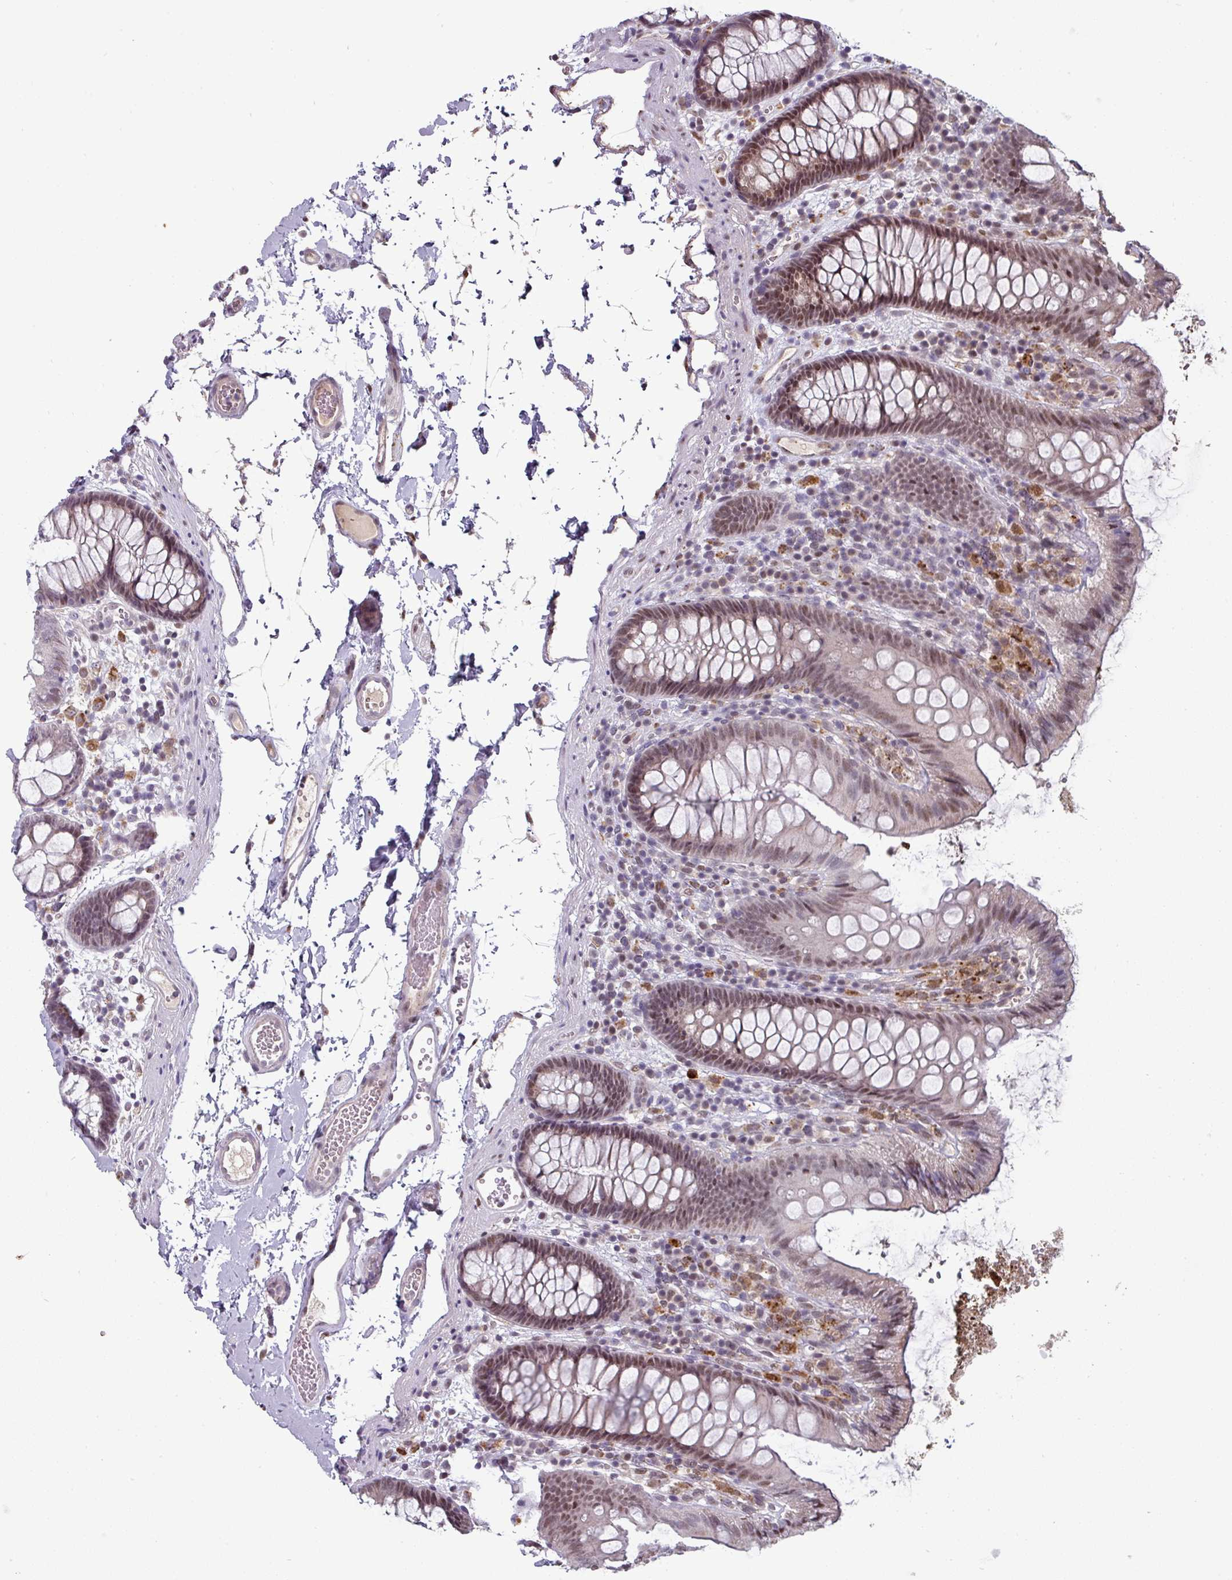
{"staining": {"intensity": "negative", "quantity": "none", "location": "none"}, "tissue": "colon", "cell_type": "Endothelial cells", "image_type": "normal", "snomed": [{"axis": "morphology", "description": "Normal tissue, NOS"}, {"axis": "topography", "description": "Colon"}], "caption": "An immunohistochemistry (IHC) image of normal colon is shown. There is no staining in endothelial cells of colon.", "gene": "SWSAP1", "patient": {"sex": "male", "age": 84}}